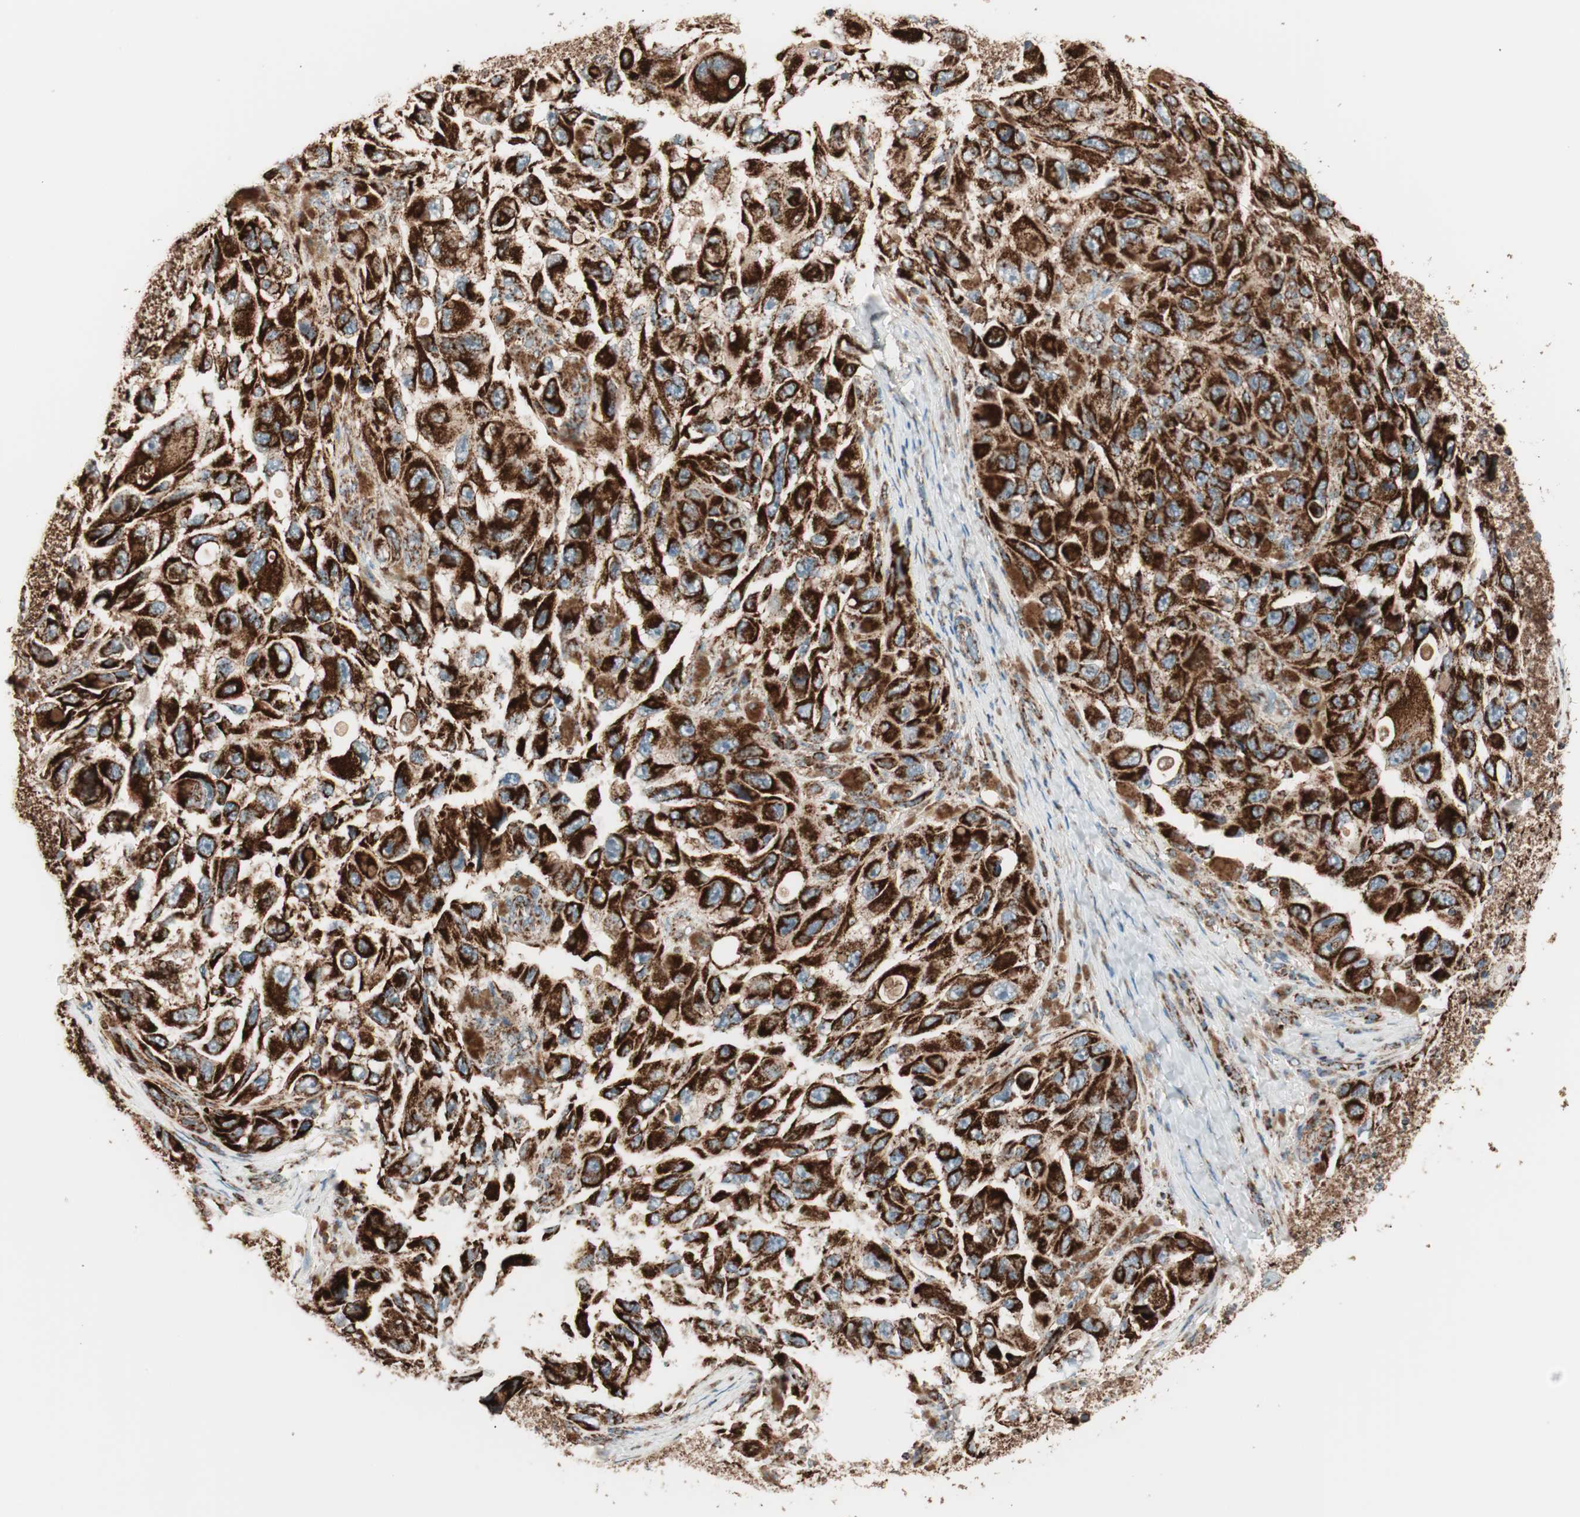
{"staining": {"intensity": "strong", "quantity": ">75%", "location": "cytoplasmic/membranous"}, "tissue": "melanoma", "cell_type": "Tumor cells", "image_type": "cancer", "snomed": [{"axis": "morphology", "description": "Malignant melanoma, NOS"}, {"axis": "topography", "description": "Skin"}], "caption": "Immunohistochemistry of melanoma shows high levels of strong cytoplasmic/membranous expression in about >75% of tumor cells. (IHC, brightfield microscopy, high magnification).", "gene": "TOMM22", "patient": {"sex": "female", "age": 73}}